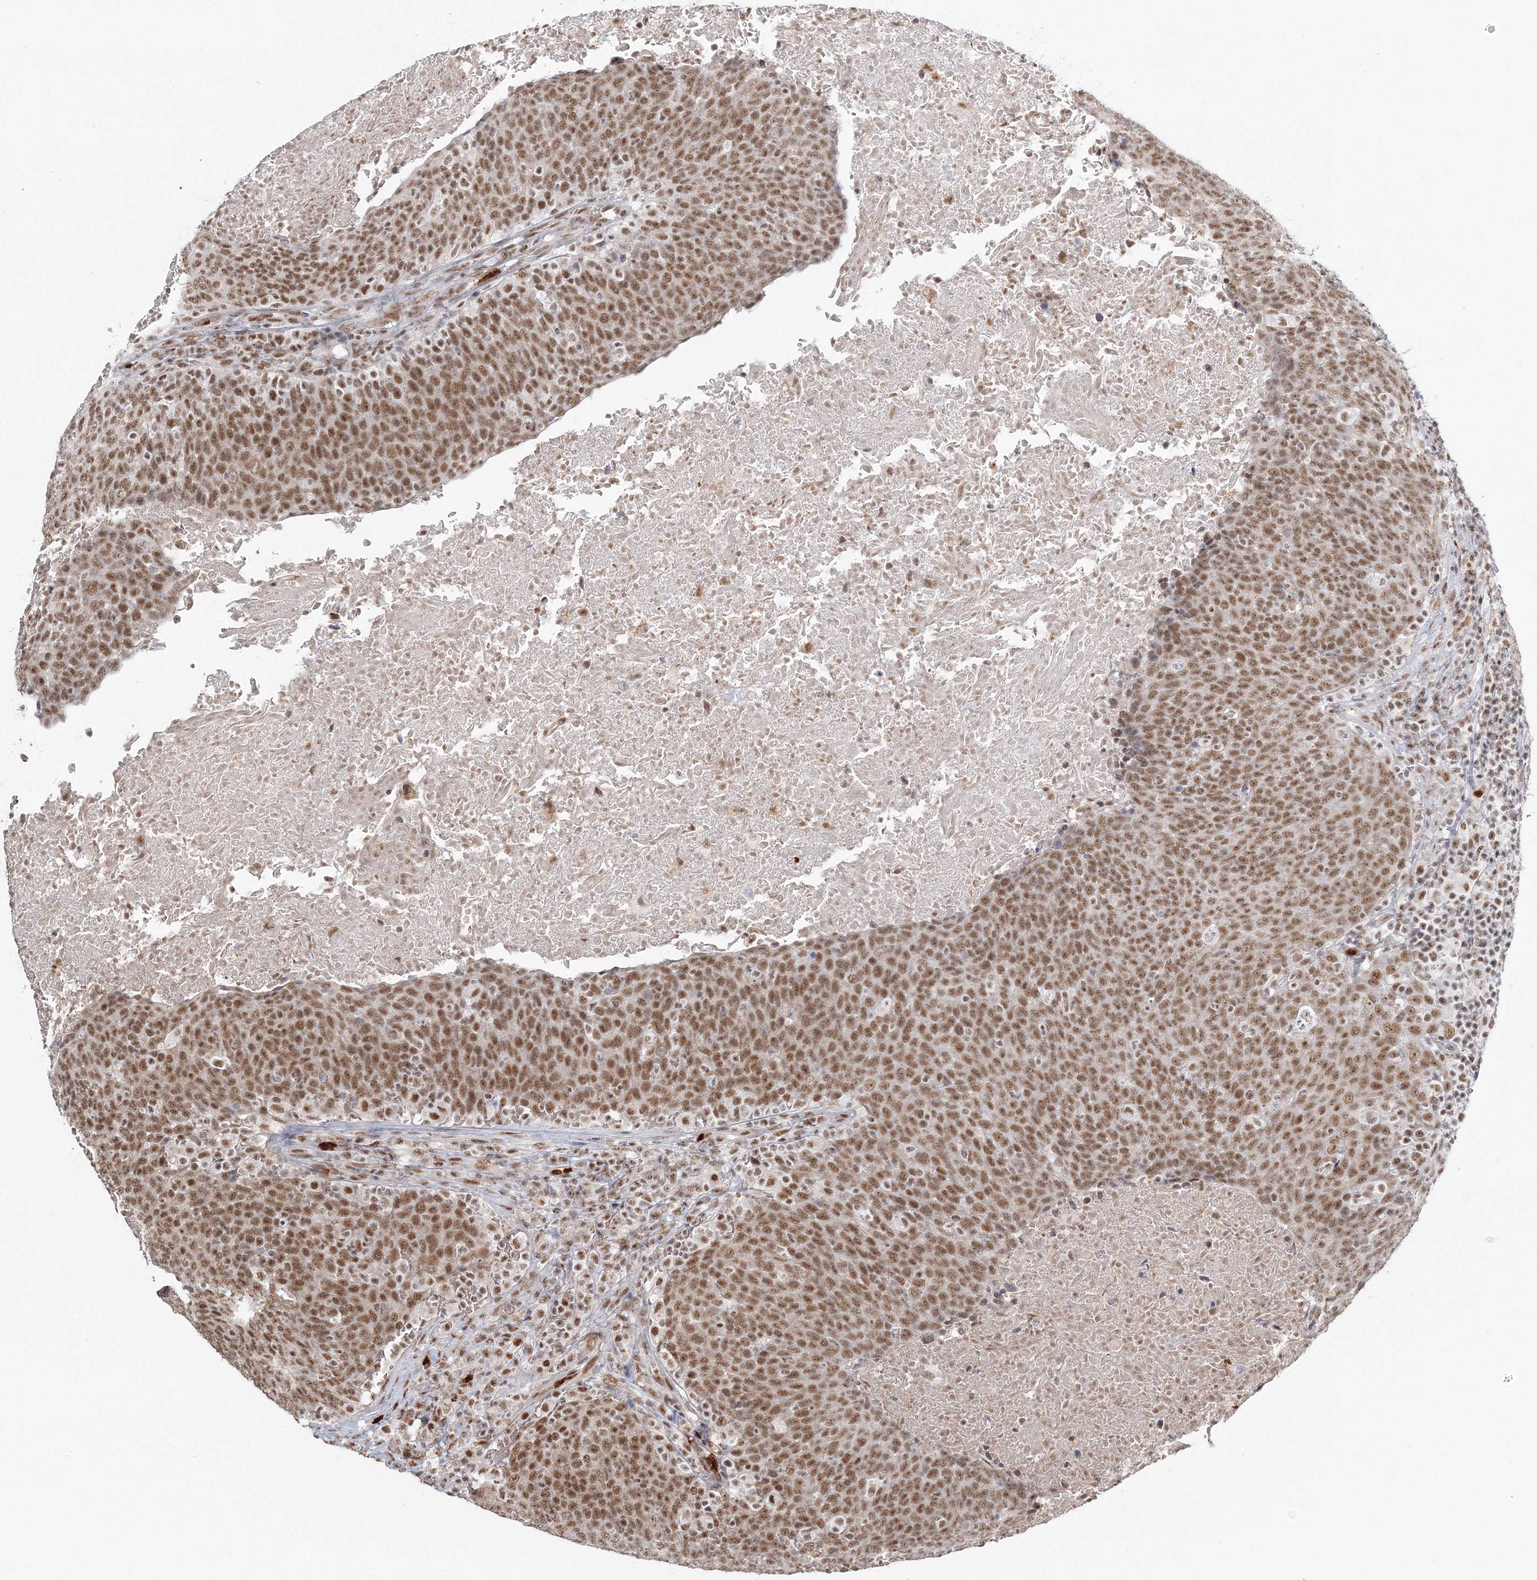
{"staining": {"intensity": "moderate", "quantity": ">75%", "location": "nuclear"}, "tissue": "head and neck cancer", "cell_type": "Tumor cells", "image_type": "cancer", "snomed": [{"axis": "morphology", "description": "Squamous cell carcinoma, NOS"}, {"axis": "morphology", "description": "Squamous cell carcinoma, metastatic, NOS"}, {"axis": "topography", "description": "Lymph node"}, {"axis": "topography", "description": "Head-Neck"}], "caption": "This is a micrograph of IHC staining of head and neck cancer, which shows moderate staining in the nuclear of tumor cells.", "gene": "QRICH1", "patient": {"sex": "male", "age": 62}}